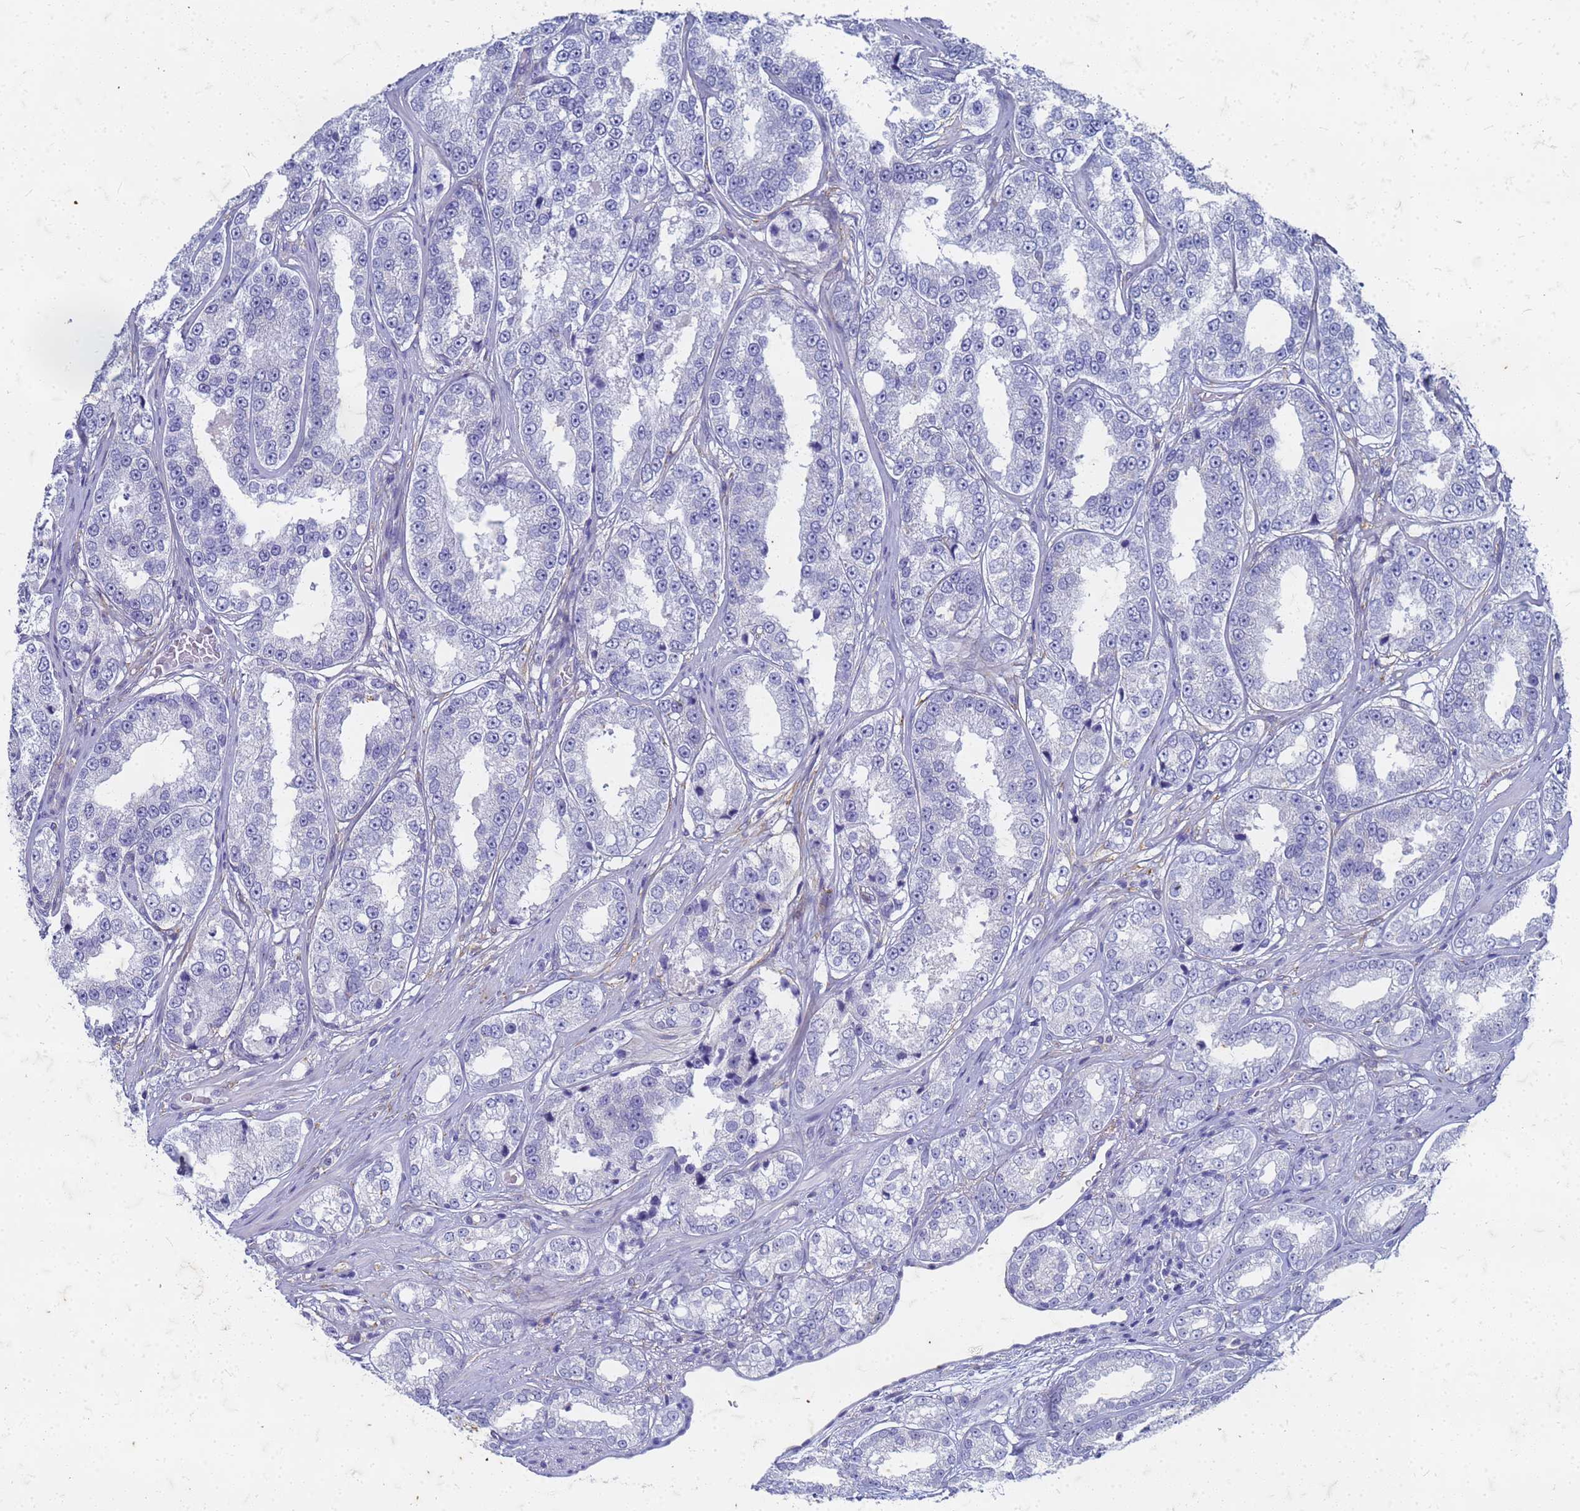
{"staining": {"intensity": "negative", "quantity": "none", "location": "none"}, "tissue": "prostate cancer", "cell_type": "Tumor cells", "image_type": "cancer", "snomed": [{"axis": "morphology", "description": "Normal tissue, NOS"}, {"axis": "morphology", "description": "Adenocarcinoma, High grade"}, {"axis": "topography", "description": "Prostate"}], "caption": "Immunohistochemistry image of neoplastic tissue: high-grade adenocarcinoma (prostate) stained with DAB displays no significant protein expression in tumor cells. (IHC, brightfield microscopy, high magnification).", "gene": "TRIM64B", "patient": {"sex": "male", "age": 83}}